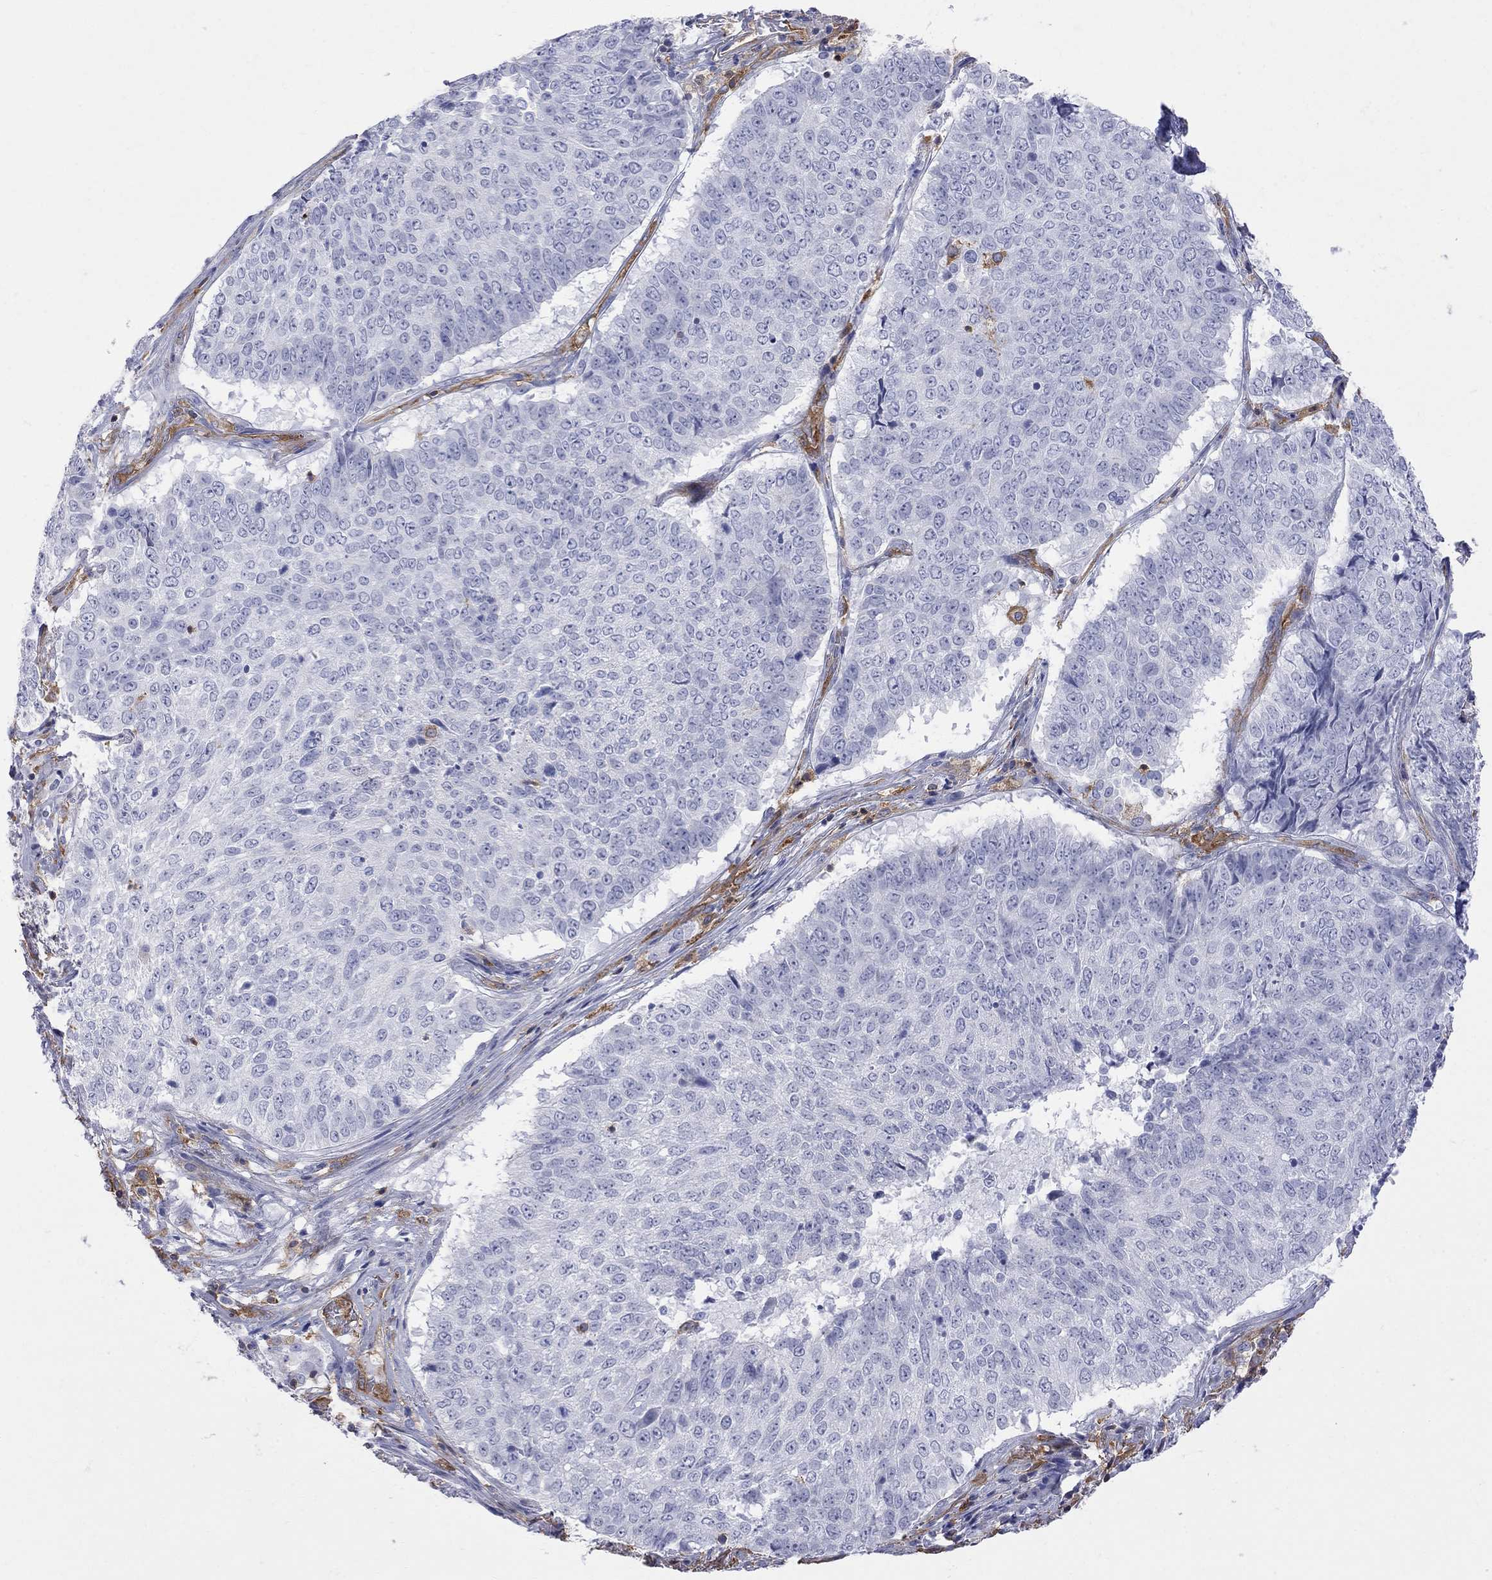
{"staining": {"intensity": "negative", "quantity": "none", "location": "none"}, "tissue": "lung cancer", "cell_type": "Tumor cells", "image_type": "cancer", "snomed": [{"axis": "morphology", "description": "Squamous cell carcinoma, NOS"}, {"axis": "topography", "description": "Lung"}], "caption": "High magnification brightfield microscopy of lung cancer (squamous cell carcinoma) stained with DAB (brown) and counterstained with hematoxylin (blue): tumor cells show no significant staining.", "gene": "ABI3", "patient": {"sex": "male", "age": 64}}